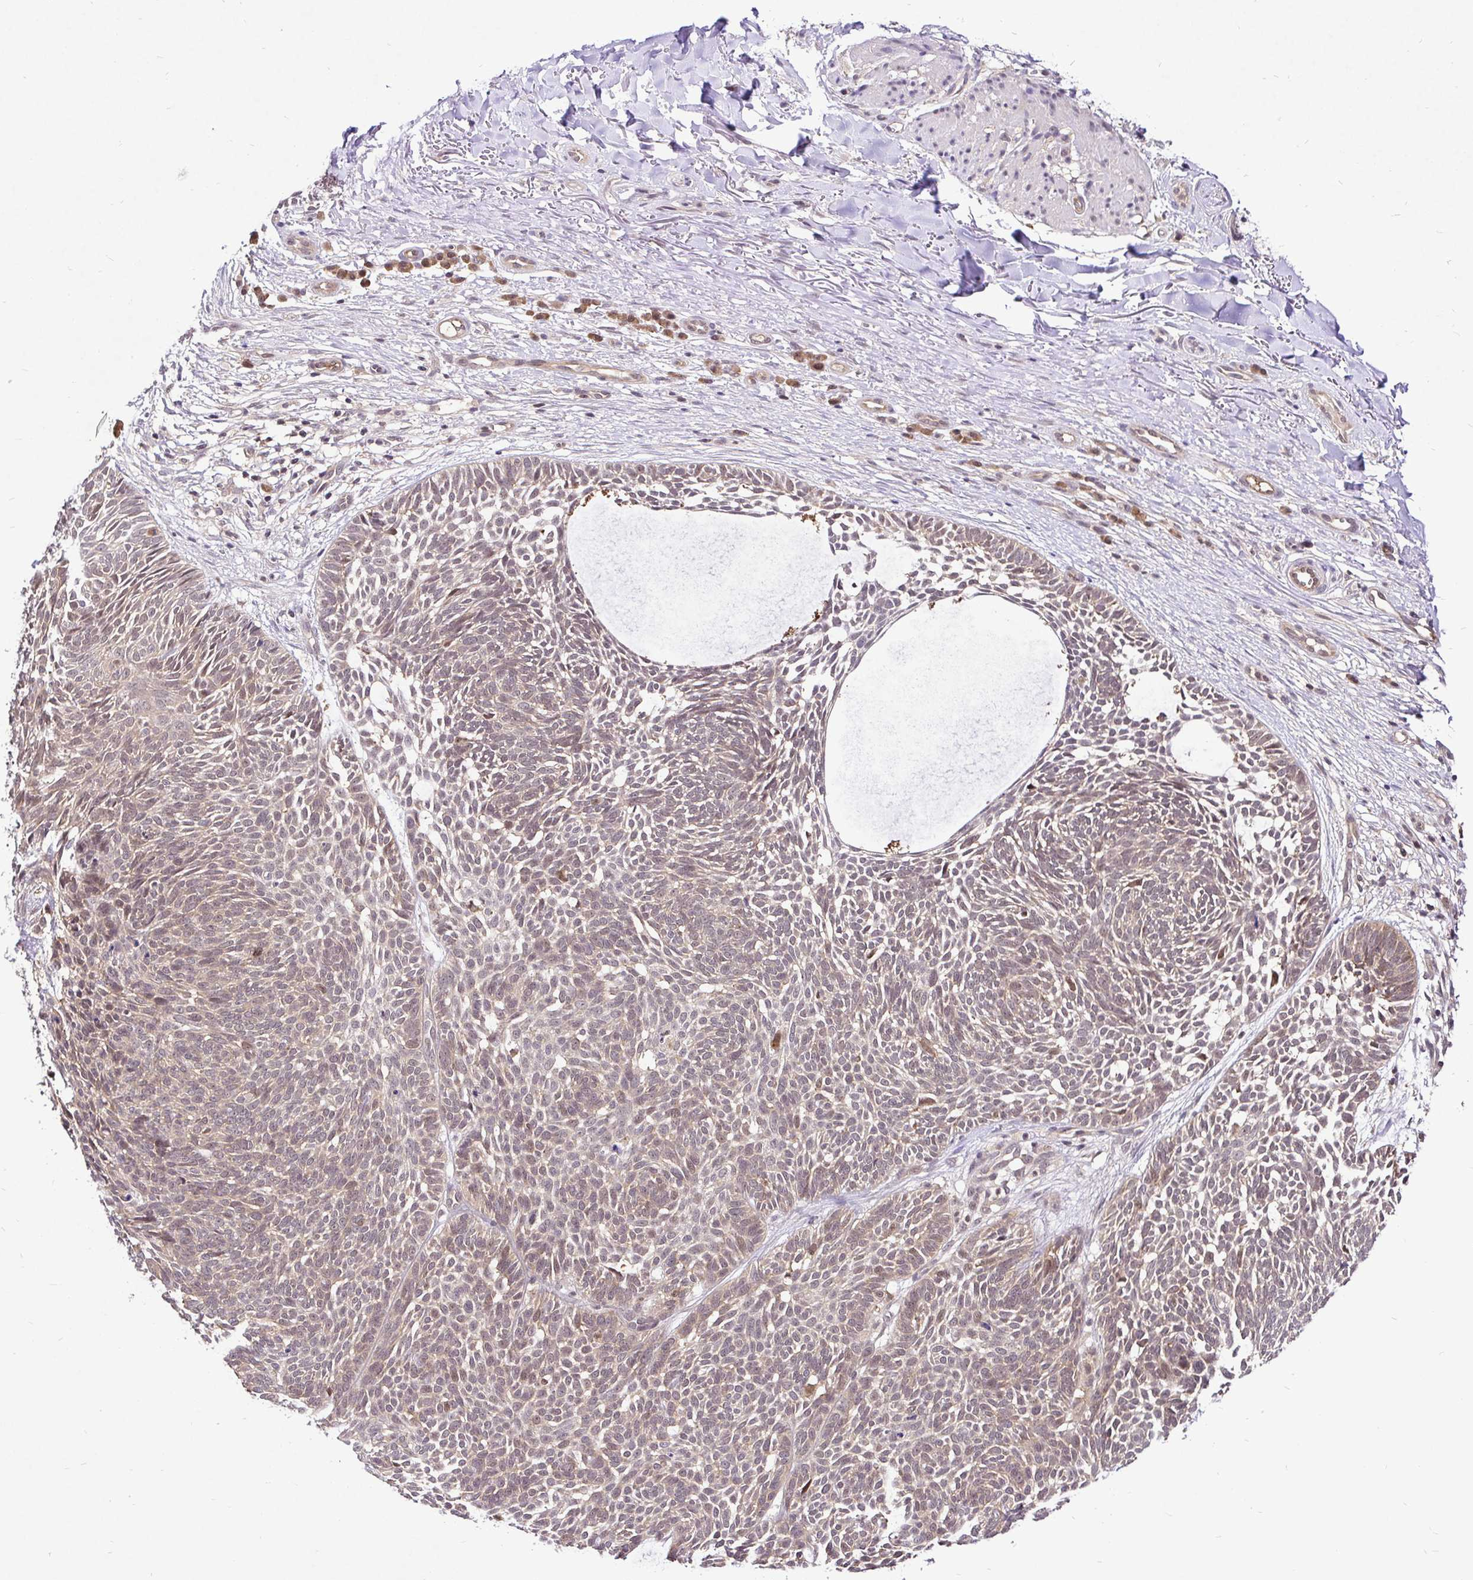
{"staining": {"intensity": "weak", "quantity": ">75%", "location": "cytoplasmic/membranous,nuclear"}, "tissue": "skin cancer", "cell_type": "Tumor cells", "image_type": "cancer", "snomed": [{"axis": "morphology", "description": "Basal cell carcinoma"}, {"axis": "topography", "description": "Skin"}, {"axis": "topography", "description": "Skin of trunk"}], "caption": "Immunohistochemical staining of human basal cell carcinoma (skin) reveals weak cytoplasmic/membranous and nuclear protein expression in approximately >75% of tumor cells. The staining is performed using DAB (3,3'-diaminobenzidine) brown chromogen to label protein expression. The nuclei are counter-stained blue using hematoxylin.", "gene": "UBE2M", "patient": {"sex": "male", "age": 74}}